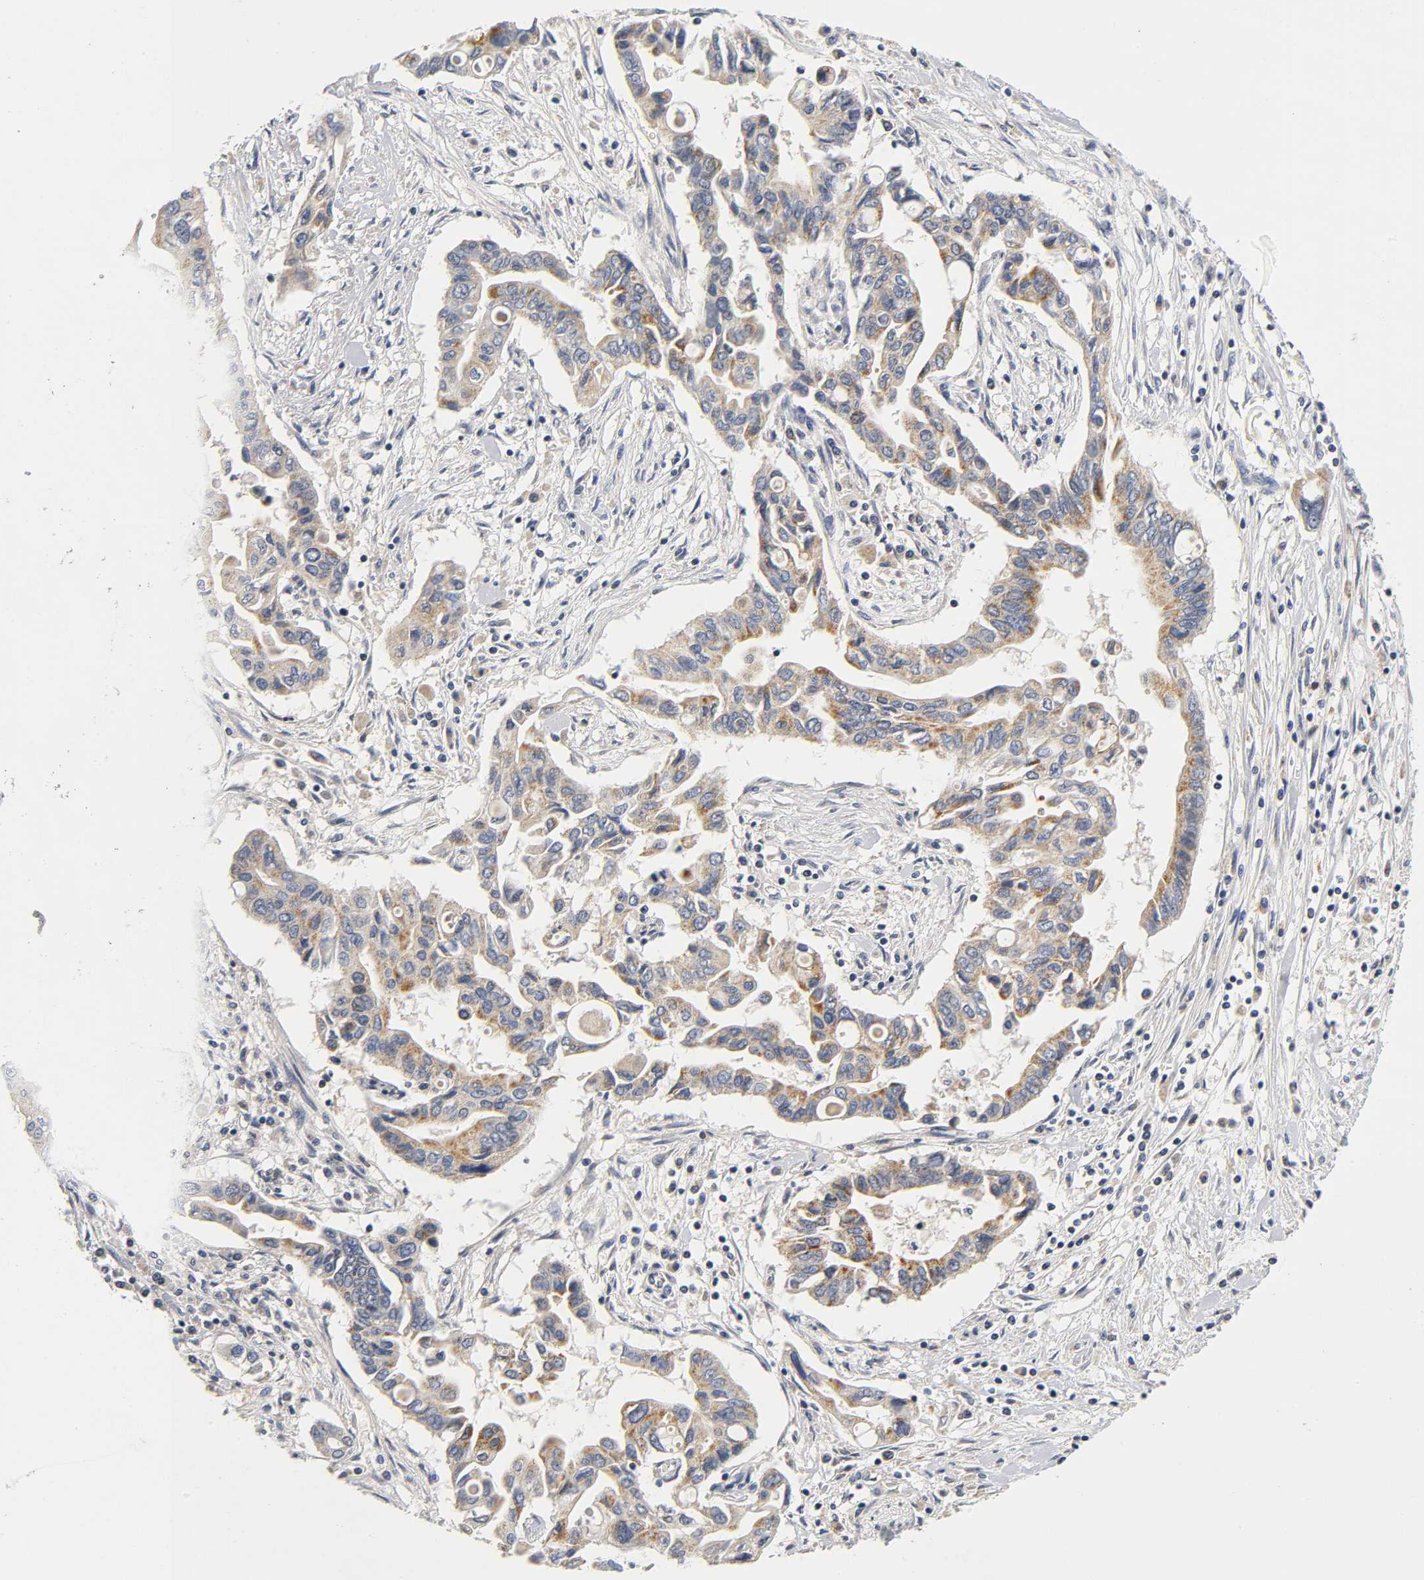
{"staining": {"intensity": "weak", "quantity": ">75%", "location": "cytoplasmic/membranous"}, "tissue": "pancreatic cancer", "cell_type": "Tumor cells", "image_type": "cancer", "snomed": [{"axis": "morphology", "description": "Adenocarcinoma, NOS"}, {"axis": "topography", "description": "Pancreas"}], "caption": "Weak cytoplasmic/membranous protein expression is seen in approximately >75% of tumor cells in pancreatic adenocarcinoma.", "gene": "NRP1", "patient": {"sex": "female", "age": 57}}